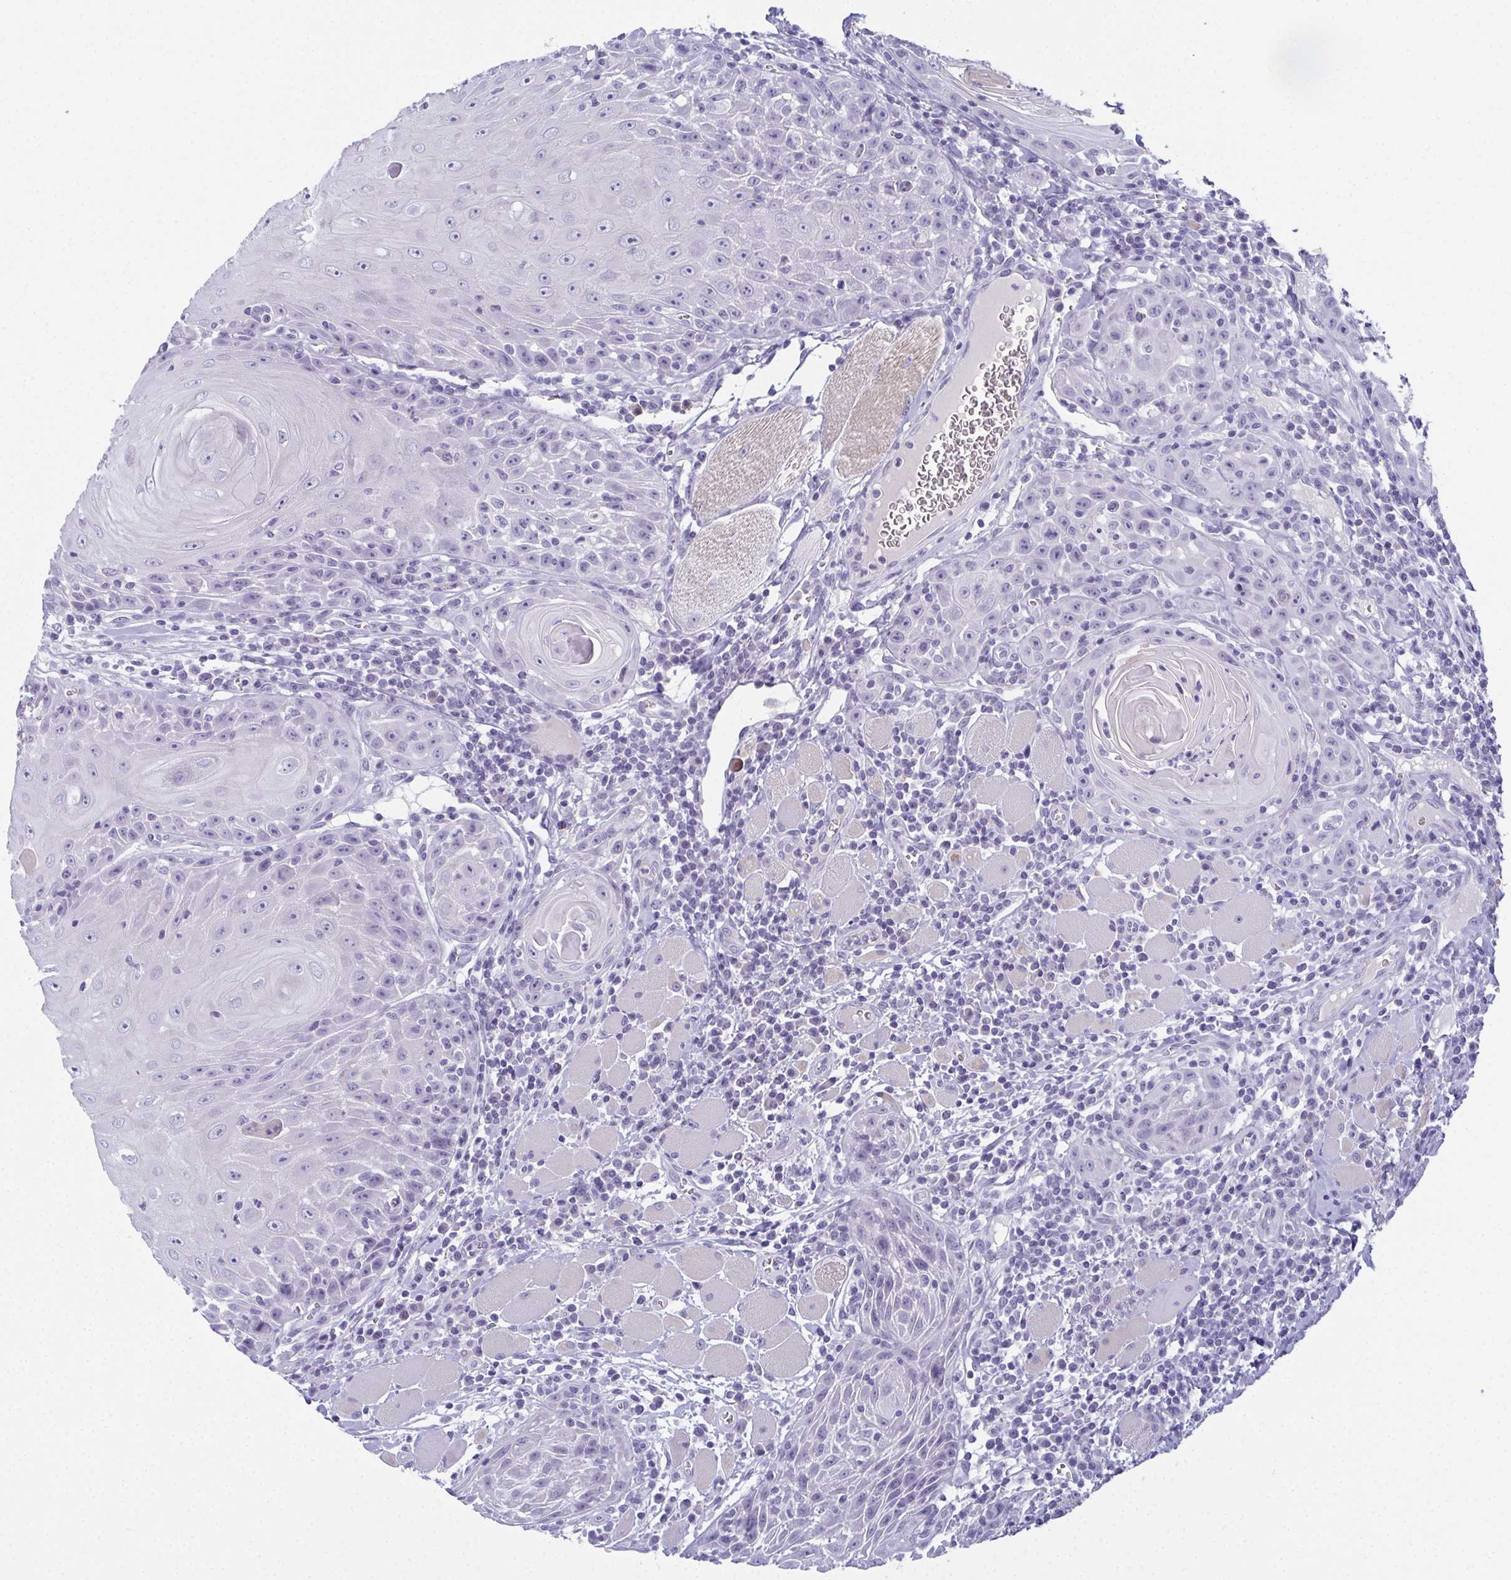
{"staining": {"intensity": "negative", "quantity": "none", "location": "none"}, "tissue": "head and neck cancer", "cell_type": "Tumor cells", "image_type": "cancer", "snomed": [{"axis": "morphology", "description": "Squamous cell carcinoma, NOS"}, {"axis": "topography", "description": "Head-Neck"}], "caption": "DAB (3,3'-diaminobenzidine) immunohistochemical staining of head and neck cancer (squamous cell carcinoma) demonstrates no significant expression in tumor cells.", "gene": "SLC36A2", "patient": {"sex": "male", "age": 52}}